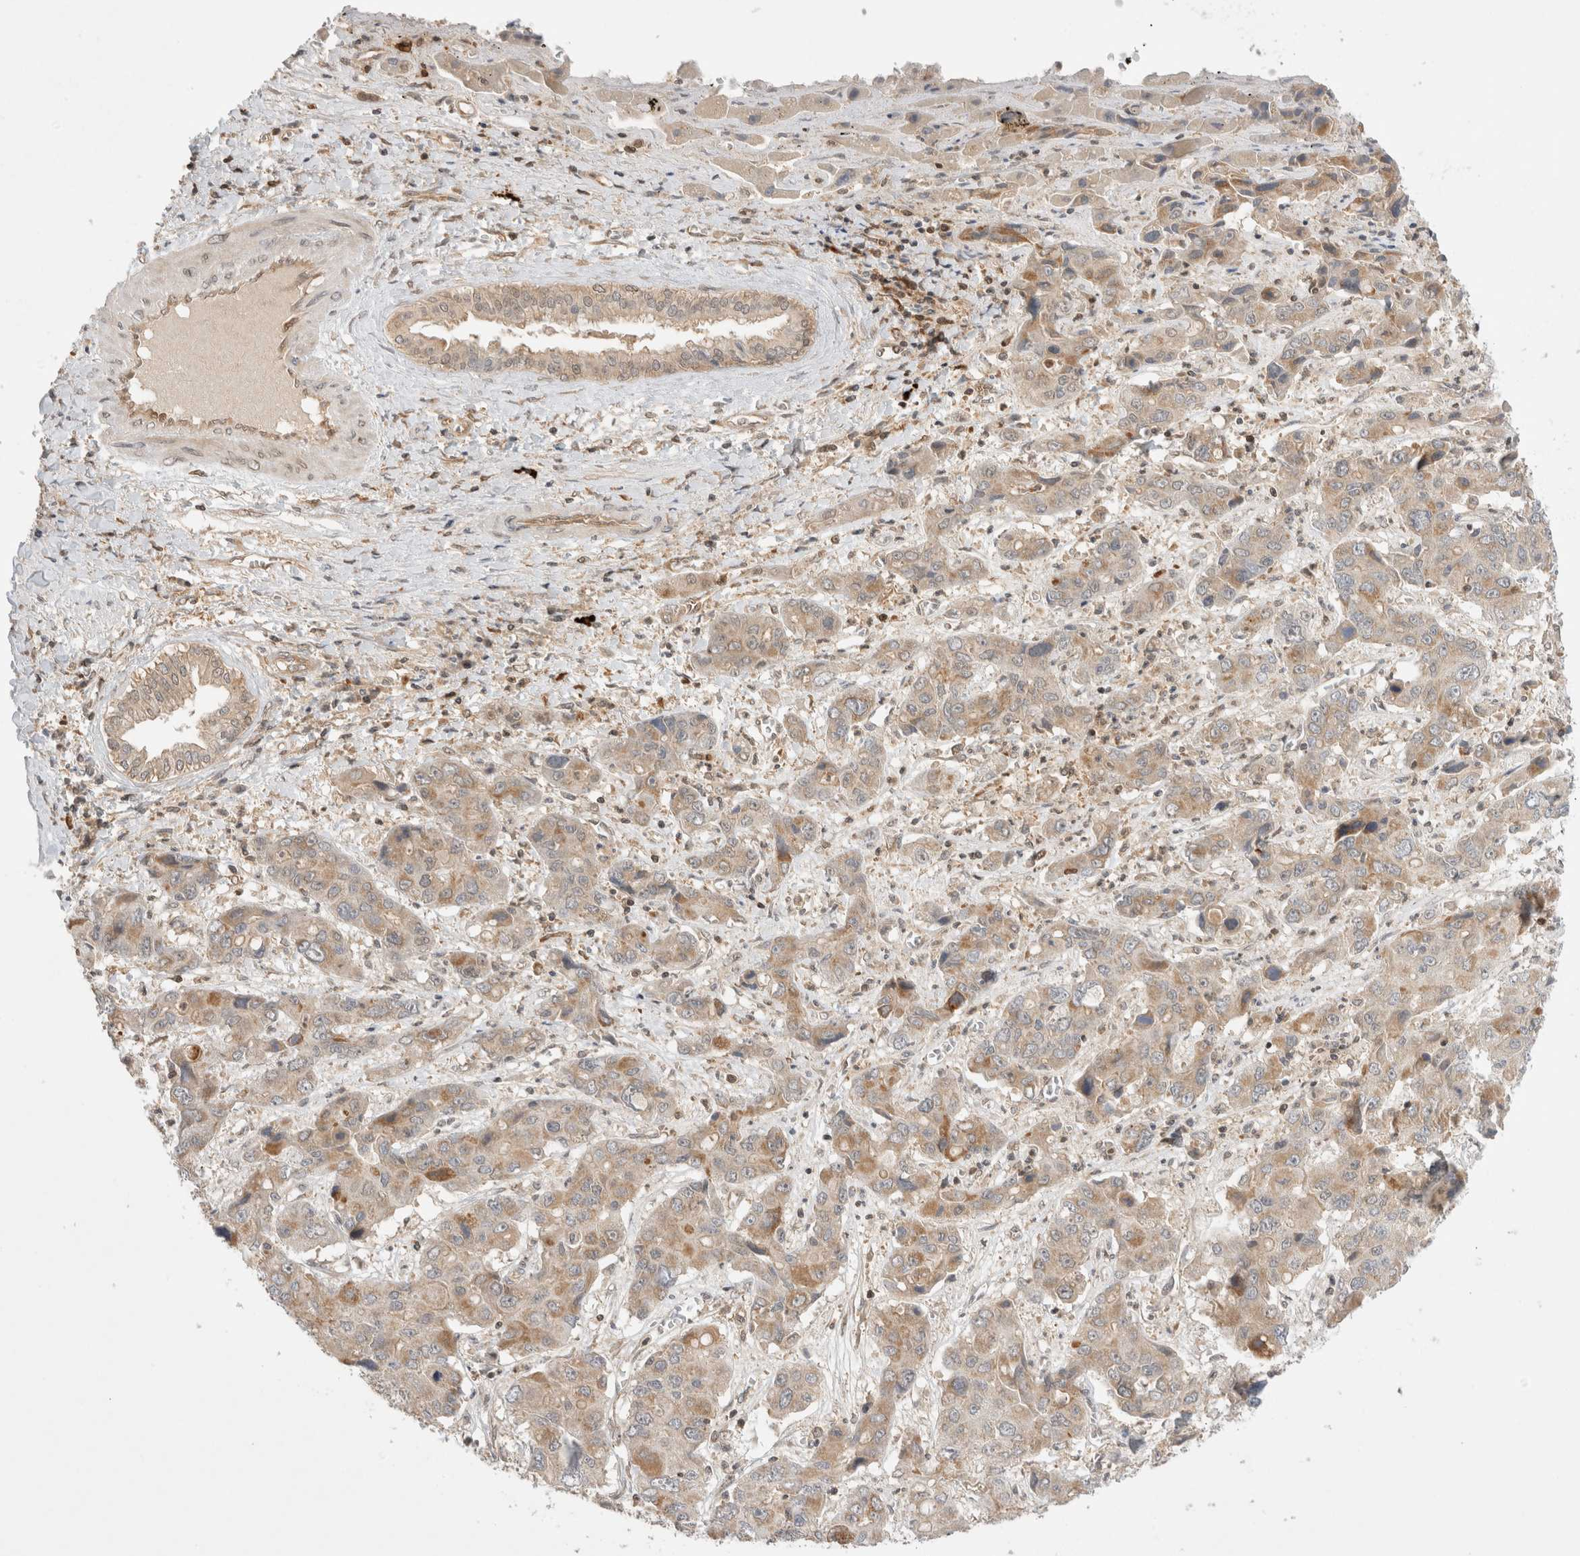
{"staining": {"intensity": "moderate", "quantity": "<25%", "location": "cytoplasmic/membranous"}, "tissue": "liver cancer", "cell_type": "Tumor cells", "image_type": "cancer", "snomed": [{"axis": "morphology", "description": "Cholangiocarcinoma"}, {"axis": "topography", "description": "Liver"}], "caption": "Human liver cholangiocarcinoma stained for a protein (brown) displays moderate cytoplasmic/membranous positive expression in about <25% of tumor cells.", "gene": "NFKB1", "patient": {"sex": "male", "age": 67}}